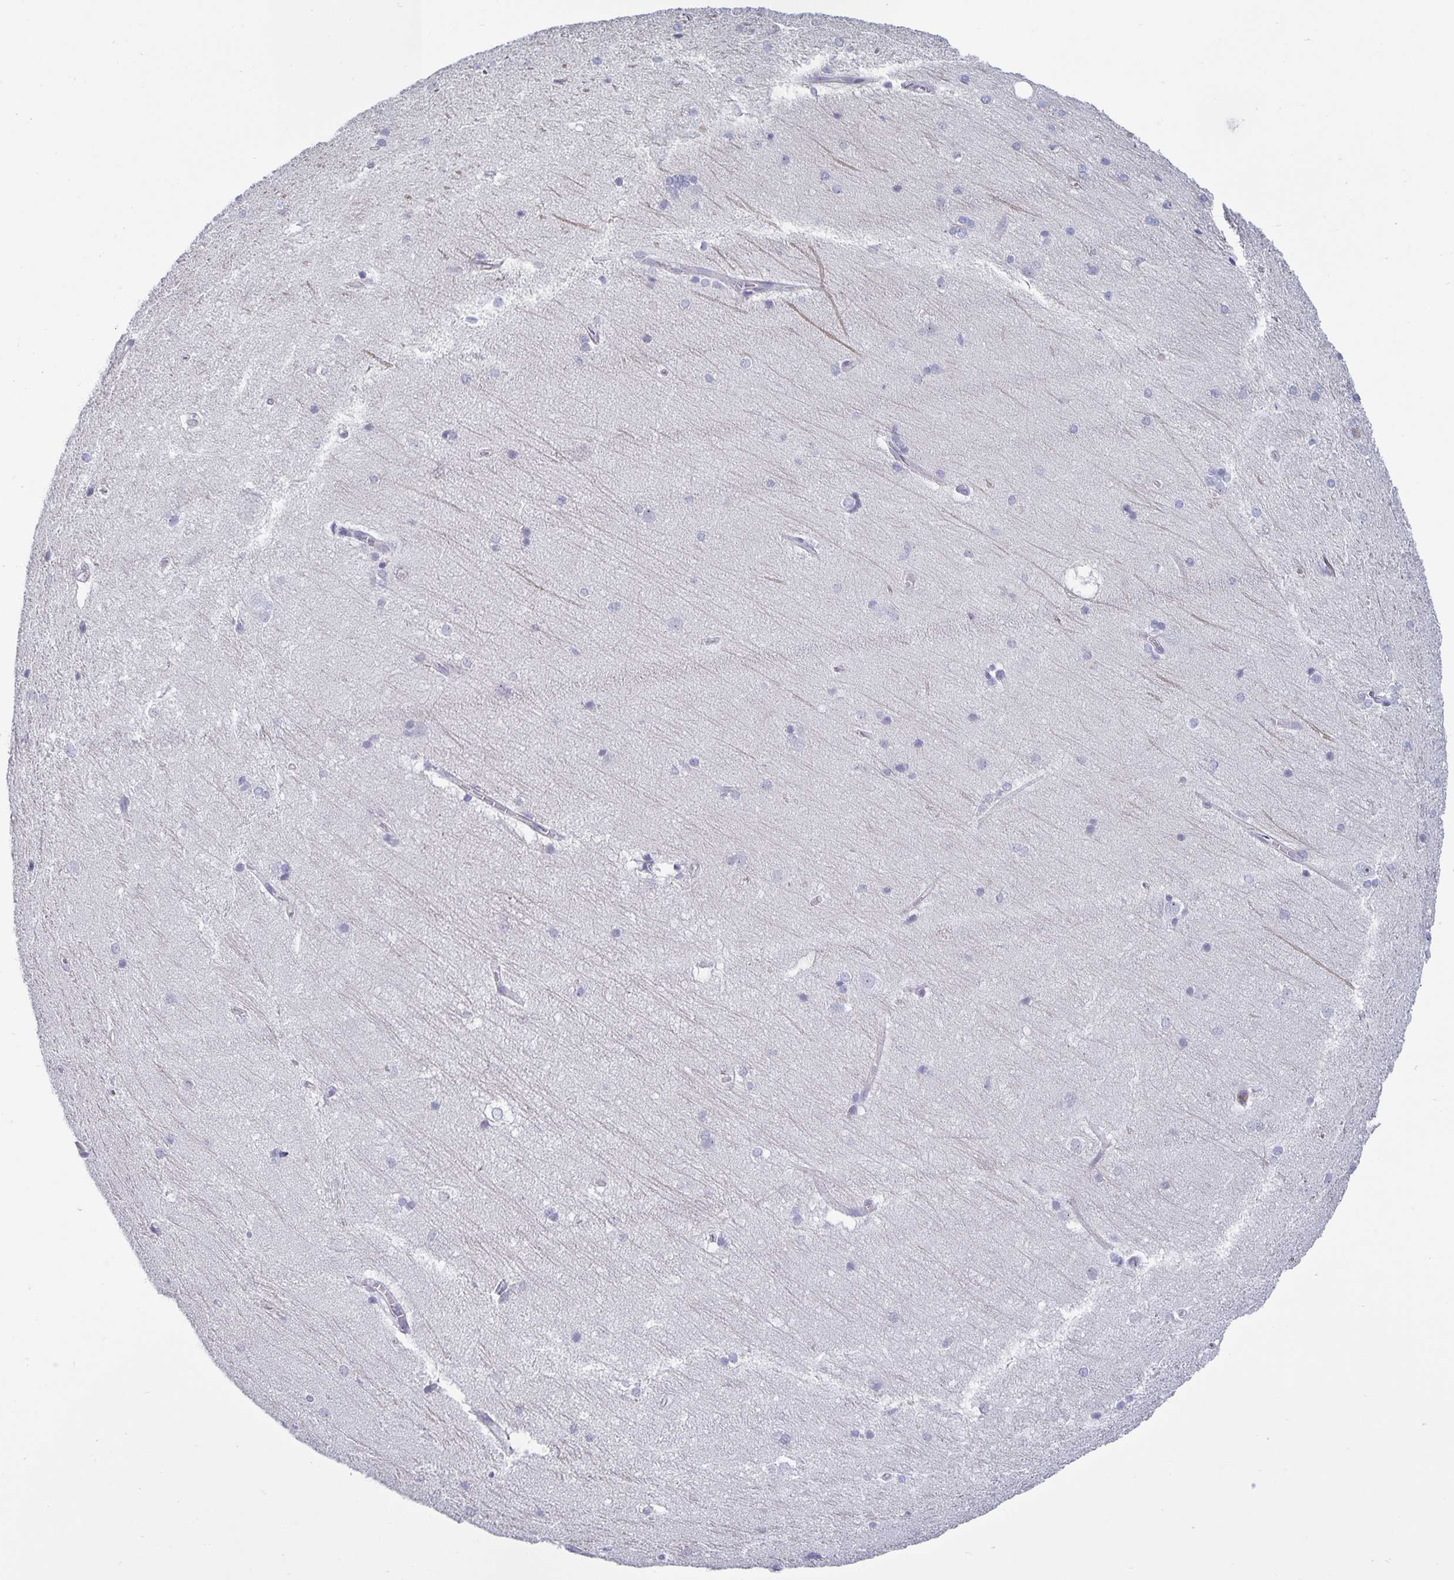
{"staining": {"intensity": "negative", "quantity": "none", "location": "none"}, "tissue": "hippocampus", "cell_type": "Glial cells", "image_type": "normal", "snomed": [{"axis": "morphology", "description": "Normal tissue, NOS"}, {"axis": "topography", "description": "Cerebral cortex"}, {"axis": "topography", "description": "Hippocampus"}], "caption": "A micrograph of human hippocampus is negative for staining in glial cells. (Immunohistochemistry (ihc), brightfield microscopy, high magnification).", "gene": "PLCB3", "patient": {"sex": "female", "age": 19}}